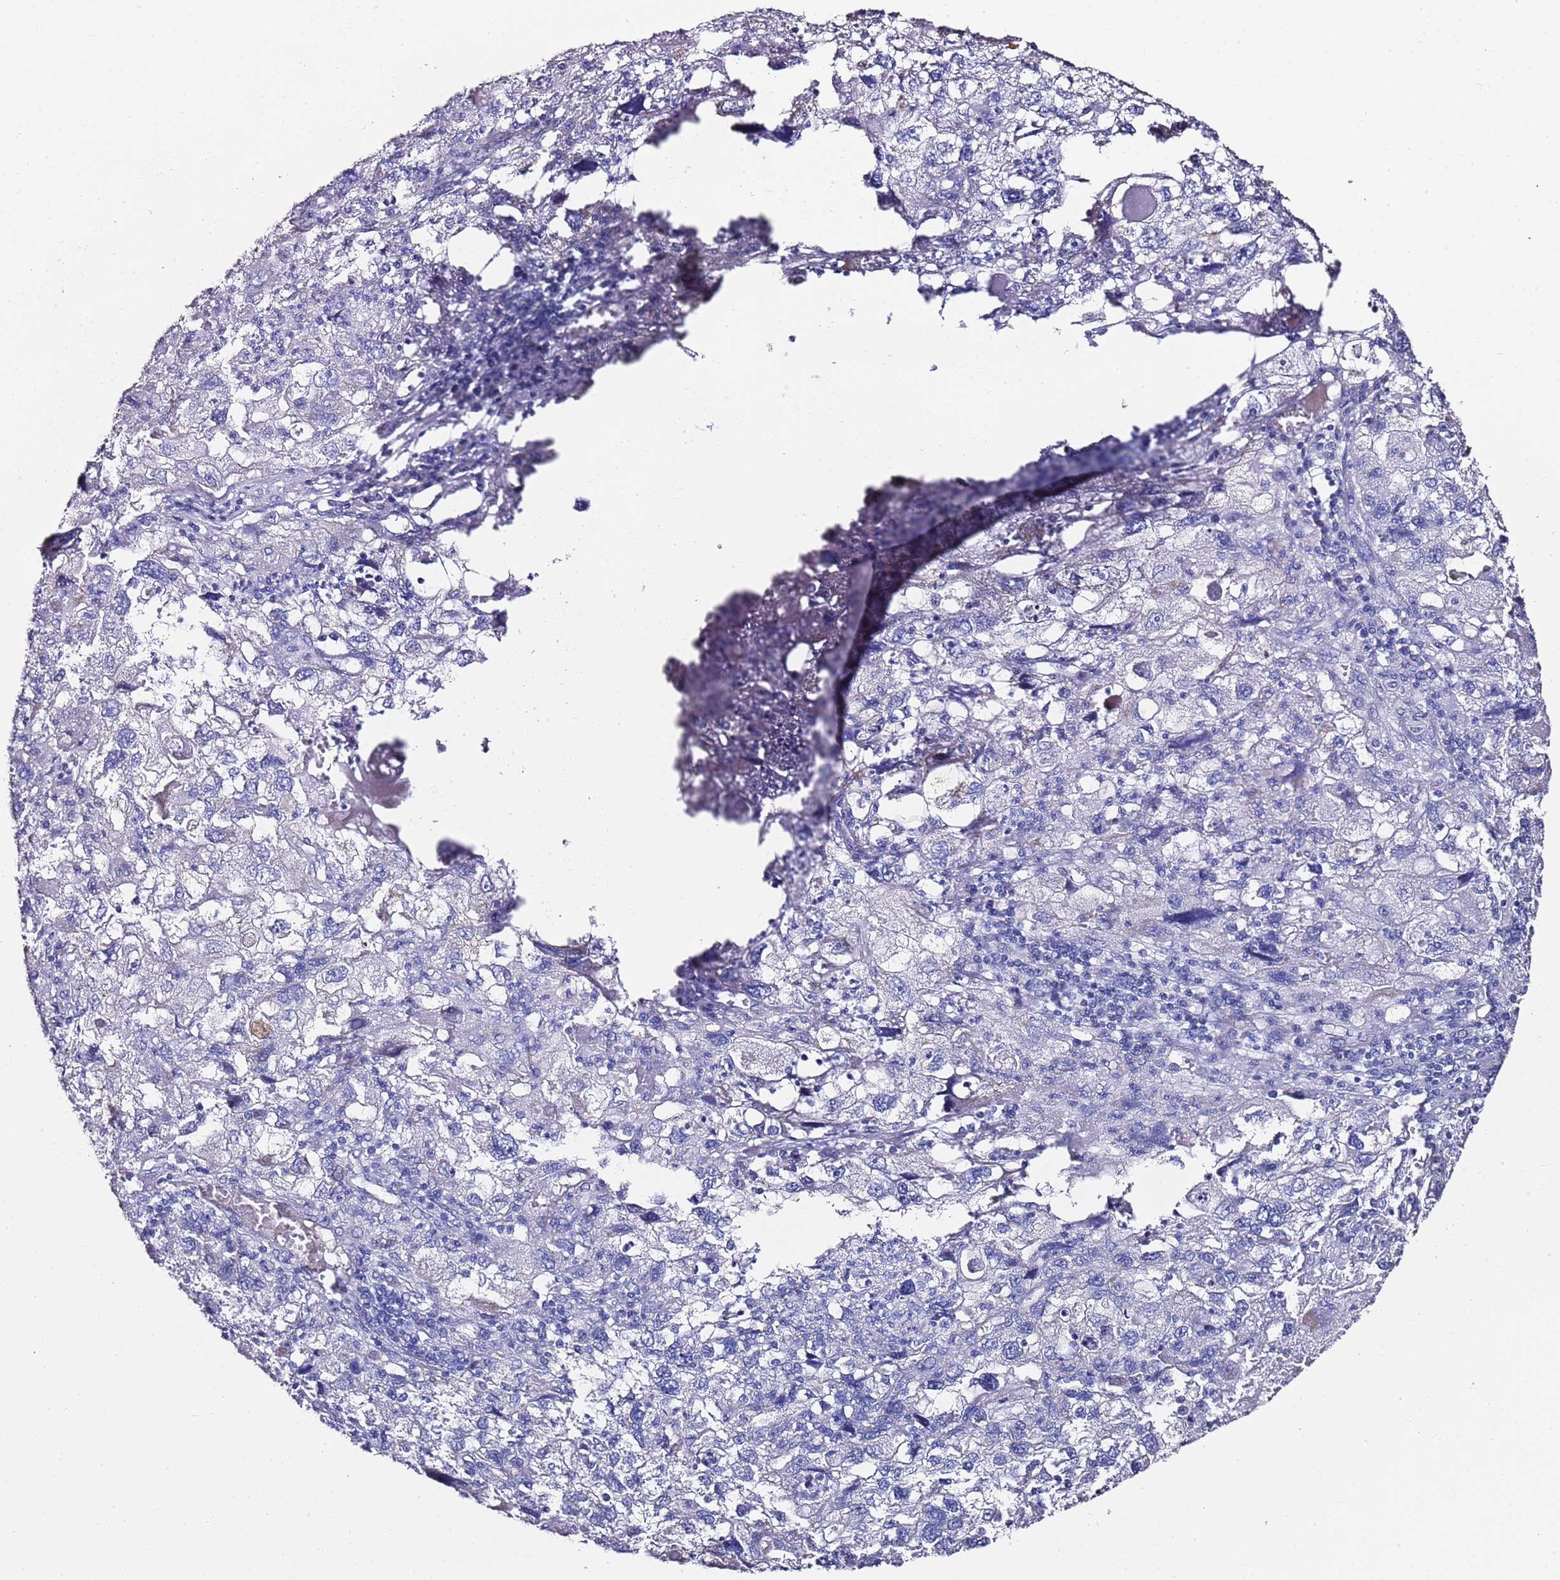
{"staining": {"intensity": "negative", "quantity": "none", "location": "none"}, "tissue": "endometrial cancer", "cell_type": "Tumor cells", "image_type": "cancer", "snomed": [{"axis": "morphology", "description": "Adenocarcinoma, NOS"}, {"axis": "topography", "description": "Endometrium"}], "caption": "Immunohistochemical staining of adenocarcinoma (endometrial) reveals no significant positivity in tumor cells.", "gene": "MYBPC3", "patient": {"sex": "female", "age": 49}}